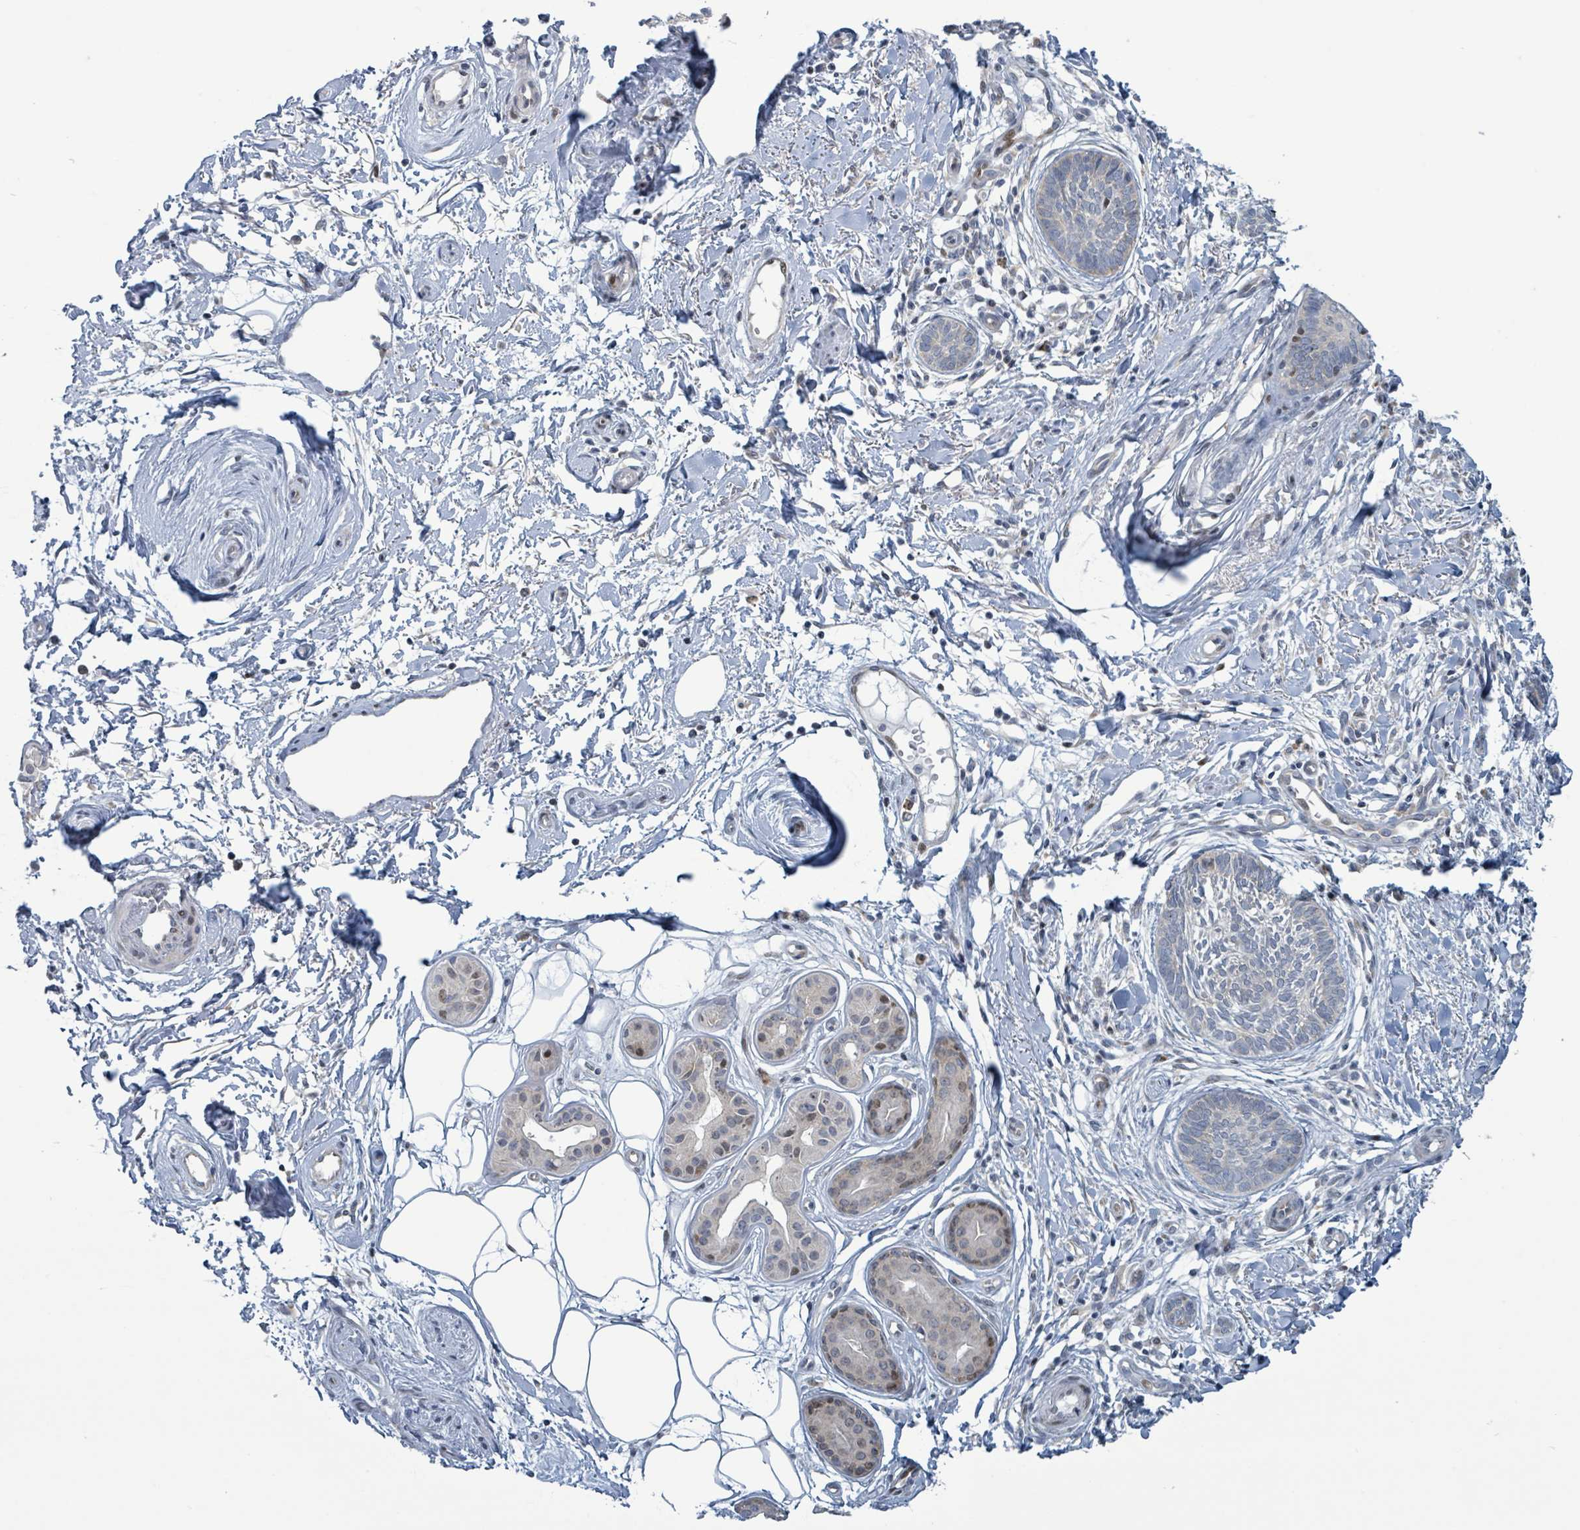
{"staining": {"intensity": "moderate", "quantity": "<25%", "location": "cytoplasmic/membranous,nuclear"}, "tissue": "skin cancer", "cell_type": "Tumor cells", "image_type": "cancer", "snomed": [{"axis": "morphology", "description": "Basal cell carcinoma"}, {"axis": "topography", "description": "Skin"}], "caption": "This photomicrograph exhibits immunohistochemistry (IHC) staining of human skin cancer, with low moderate cytoplasmic/membranous and nuclear expression in about <25% of tumor cells.", "gene": "RPL32", "patient": {"sex": "female", "age": 81}}